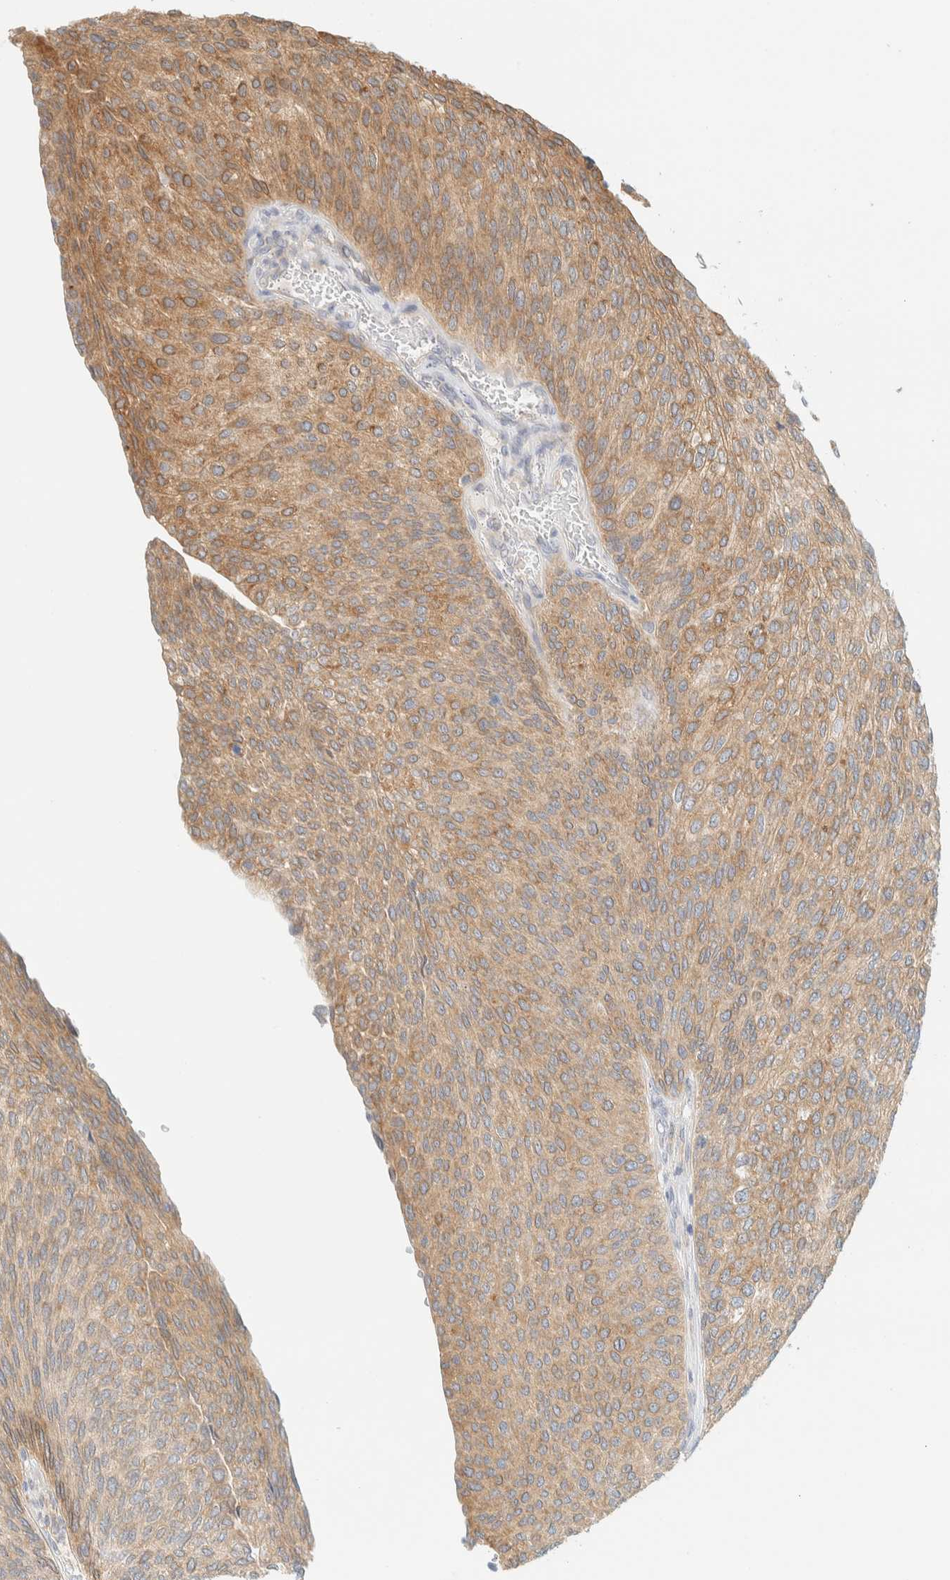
{"staining": {"intensity": "moderate", "quantity": ">75%", "location": "cytoplasmic/membranous"}, "tissue": "urothelial cancer", "cell_type": "Tumor cells", "image_type": "cancer", "snomed": [{"axis": "morphology", "description": "Urothelial carcinoma, Low grade"}, {"axis": "topography", "description": "Urinary bladder"}], "caption": "Tumor cells reveal moderate cytoplasmic/membranous positivity in approximately >75% of cells in urothelial cancer.", "gene": "NT5C", "patient": {"sex": "female", "age": 79}}